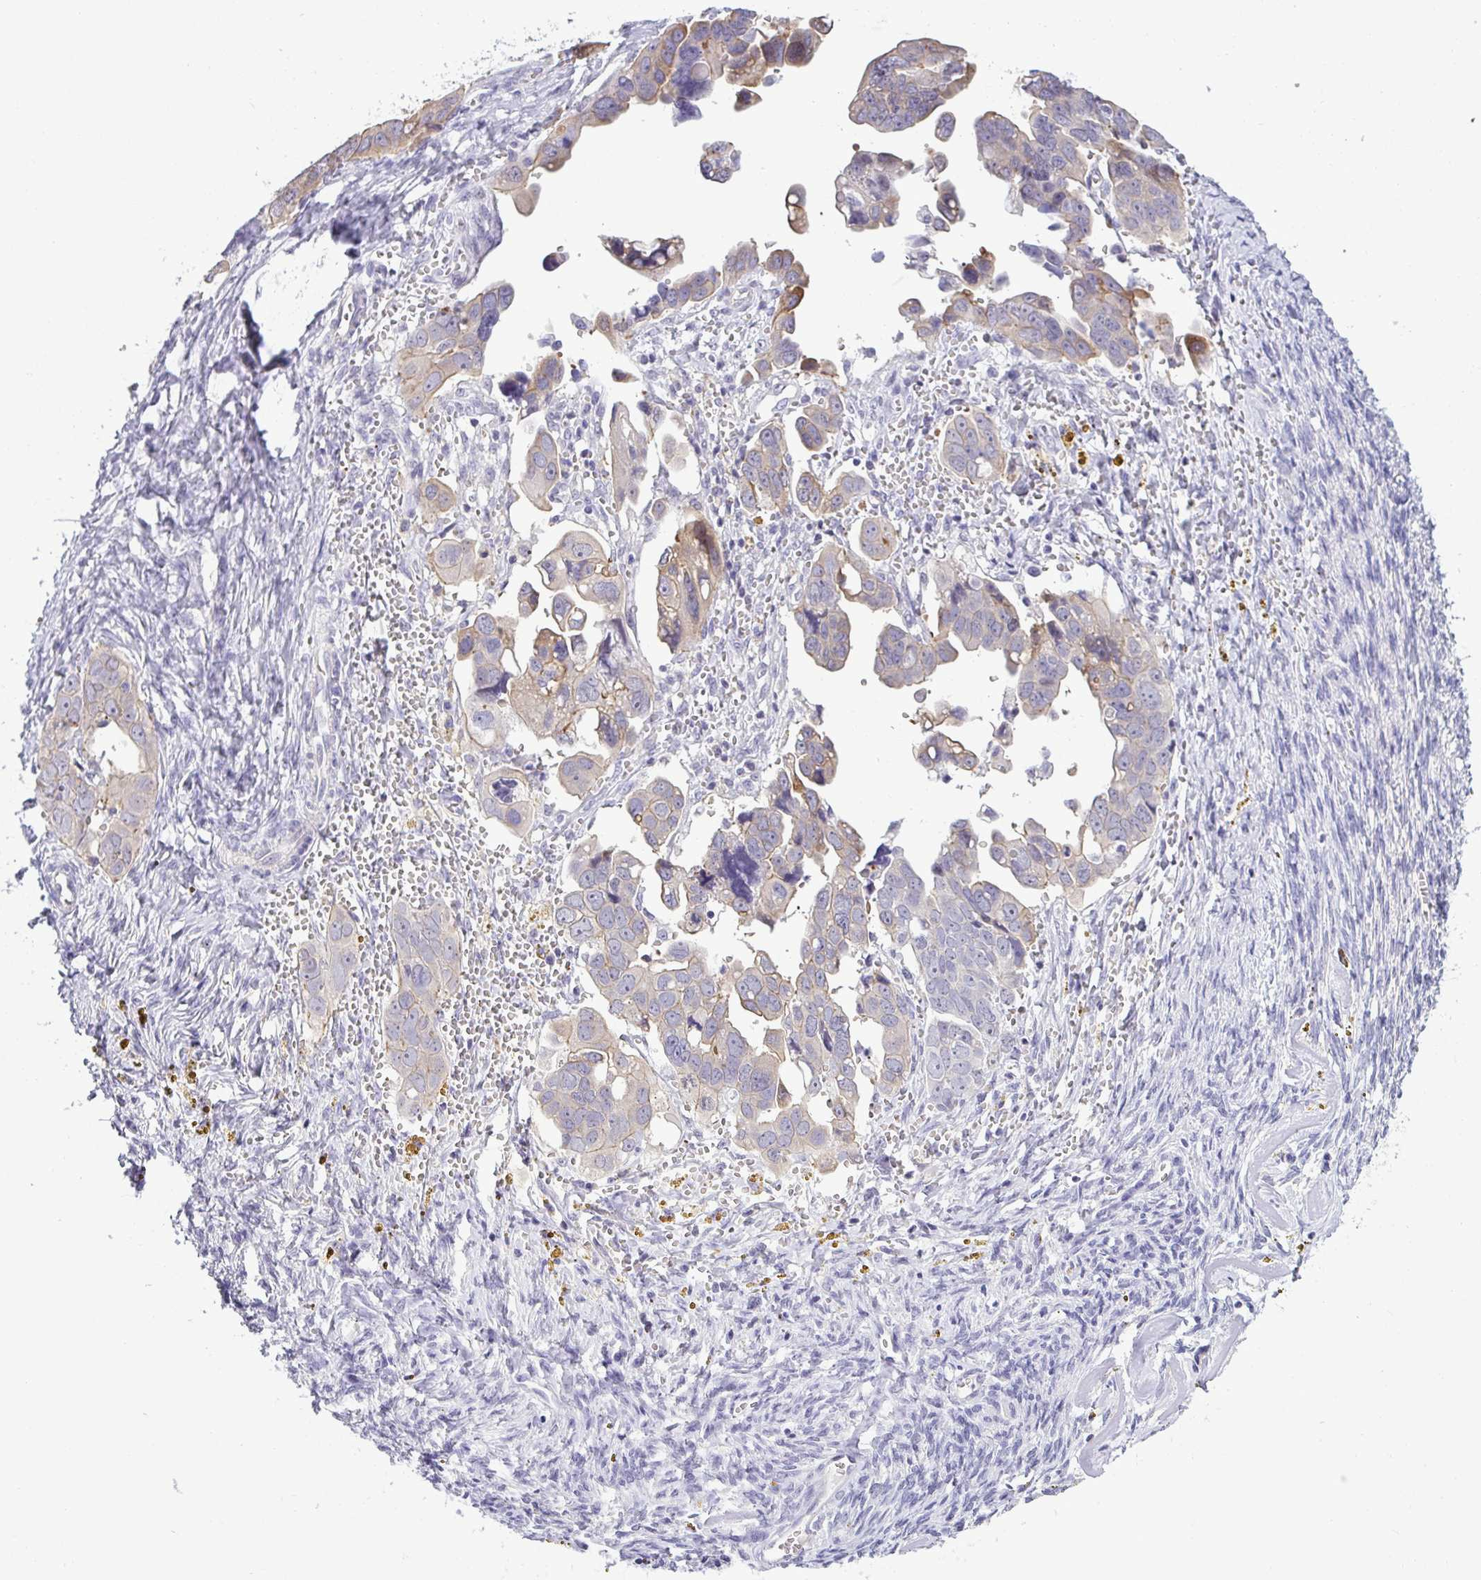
{"staining": {"intensity": "weak", "quantity": "<25%", "location": "cytoplasmic/membranous"}, "tissue": "ovarian cancer", "cell_type": "Tumor cells", "image_type": "cancer", "snomed": [{"axis": "morphology", "description": "Cystadenocarcinoma, serous, NOS"}, {"axis": "topography", "description": "Ovary"}], "caption": "IHC histopathology image of human ovarian cancer stained for a protein (brown), which demonstrates no expression in tumor cells.", "gene": "YBX2", "patient": {"sex": "female", "age": 59}}